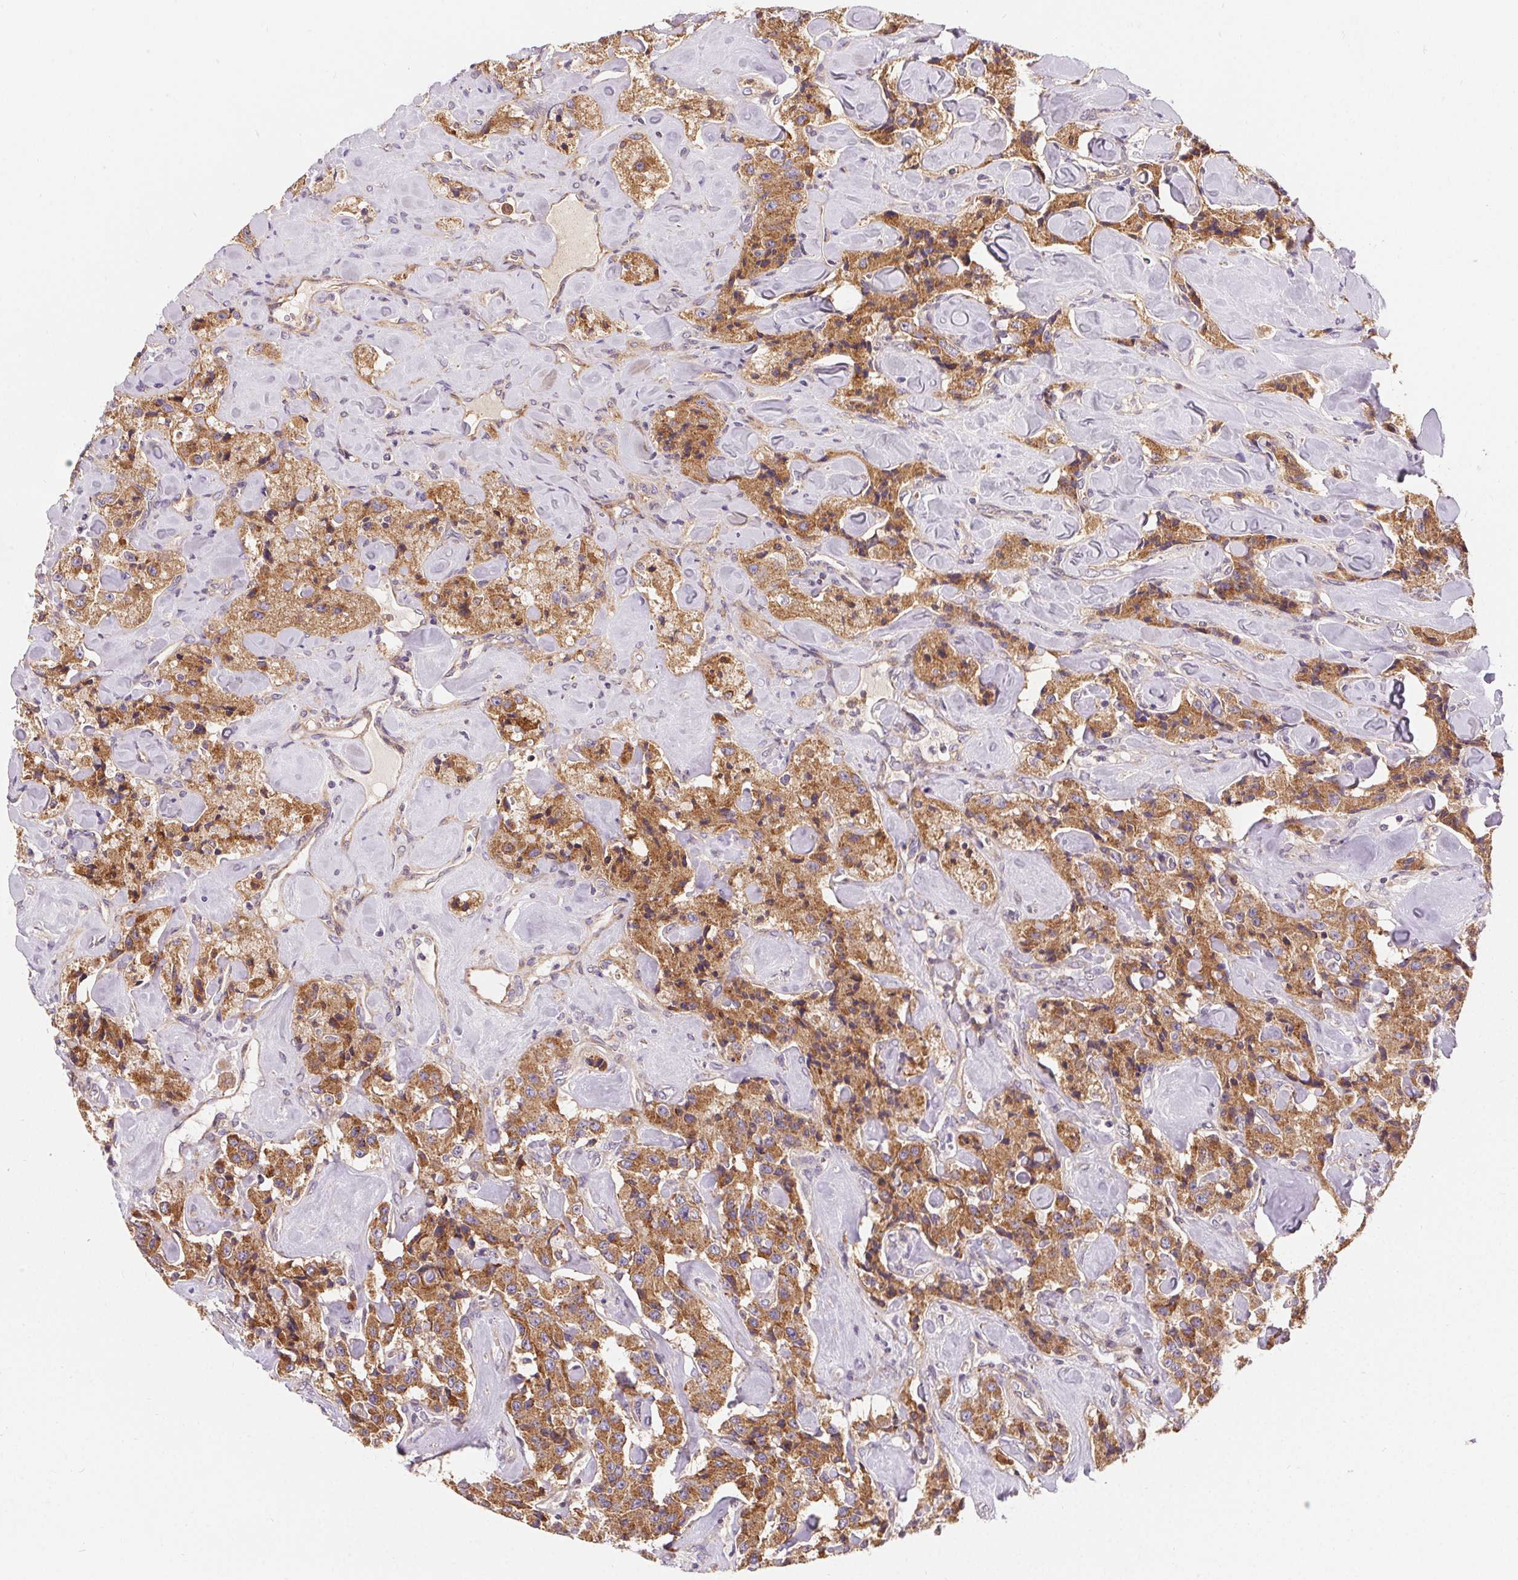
{"staining": {"intensity": "moderate", "quantity": ">75%", "location": "cytoplasmic/membranous"}, "tissue": "carcinoid", "cell_type": "Tumor cells", "image_type": "cancer", "snomed": [{"axis": "morphology", "description": "Carcinoid, malignant, NOS"}, {"axis": "topography", "description": "Pancreas"}], "caption": "A high-resolution histopathology image shows immunohistochemistry (IHC) staining of malignant carcinoid, which displays moderate cytoplasmic/membranous positivity in about >75% of tumor cells.", "gene": "APLP1", "patient": {"sex": "male", "age": 41}}